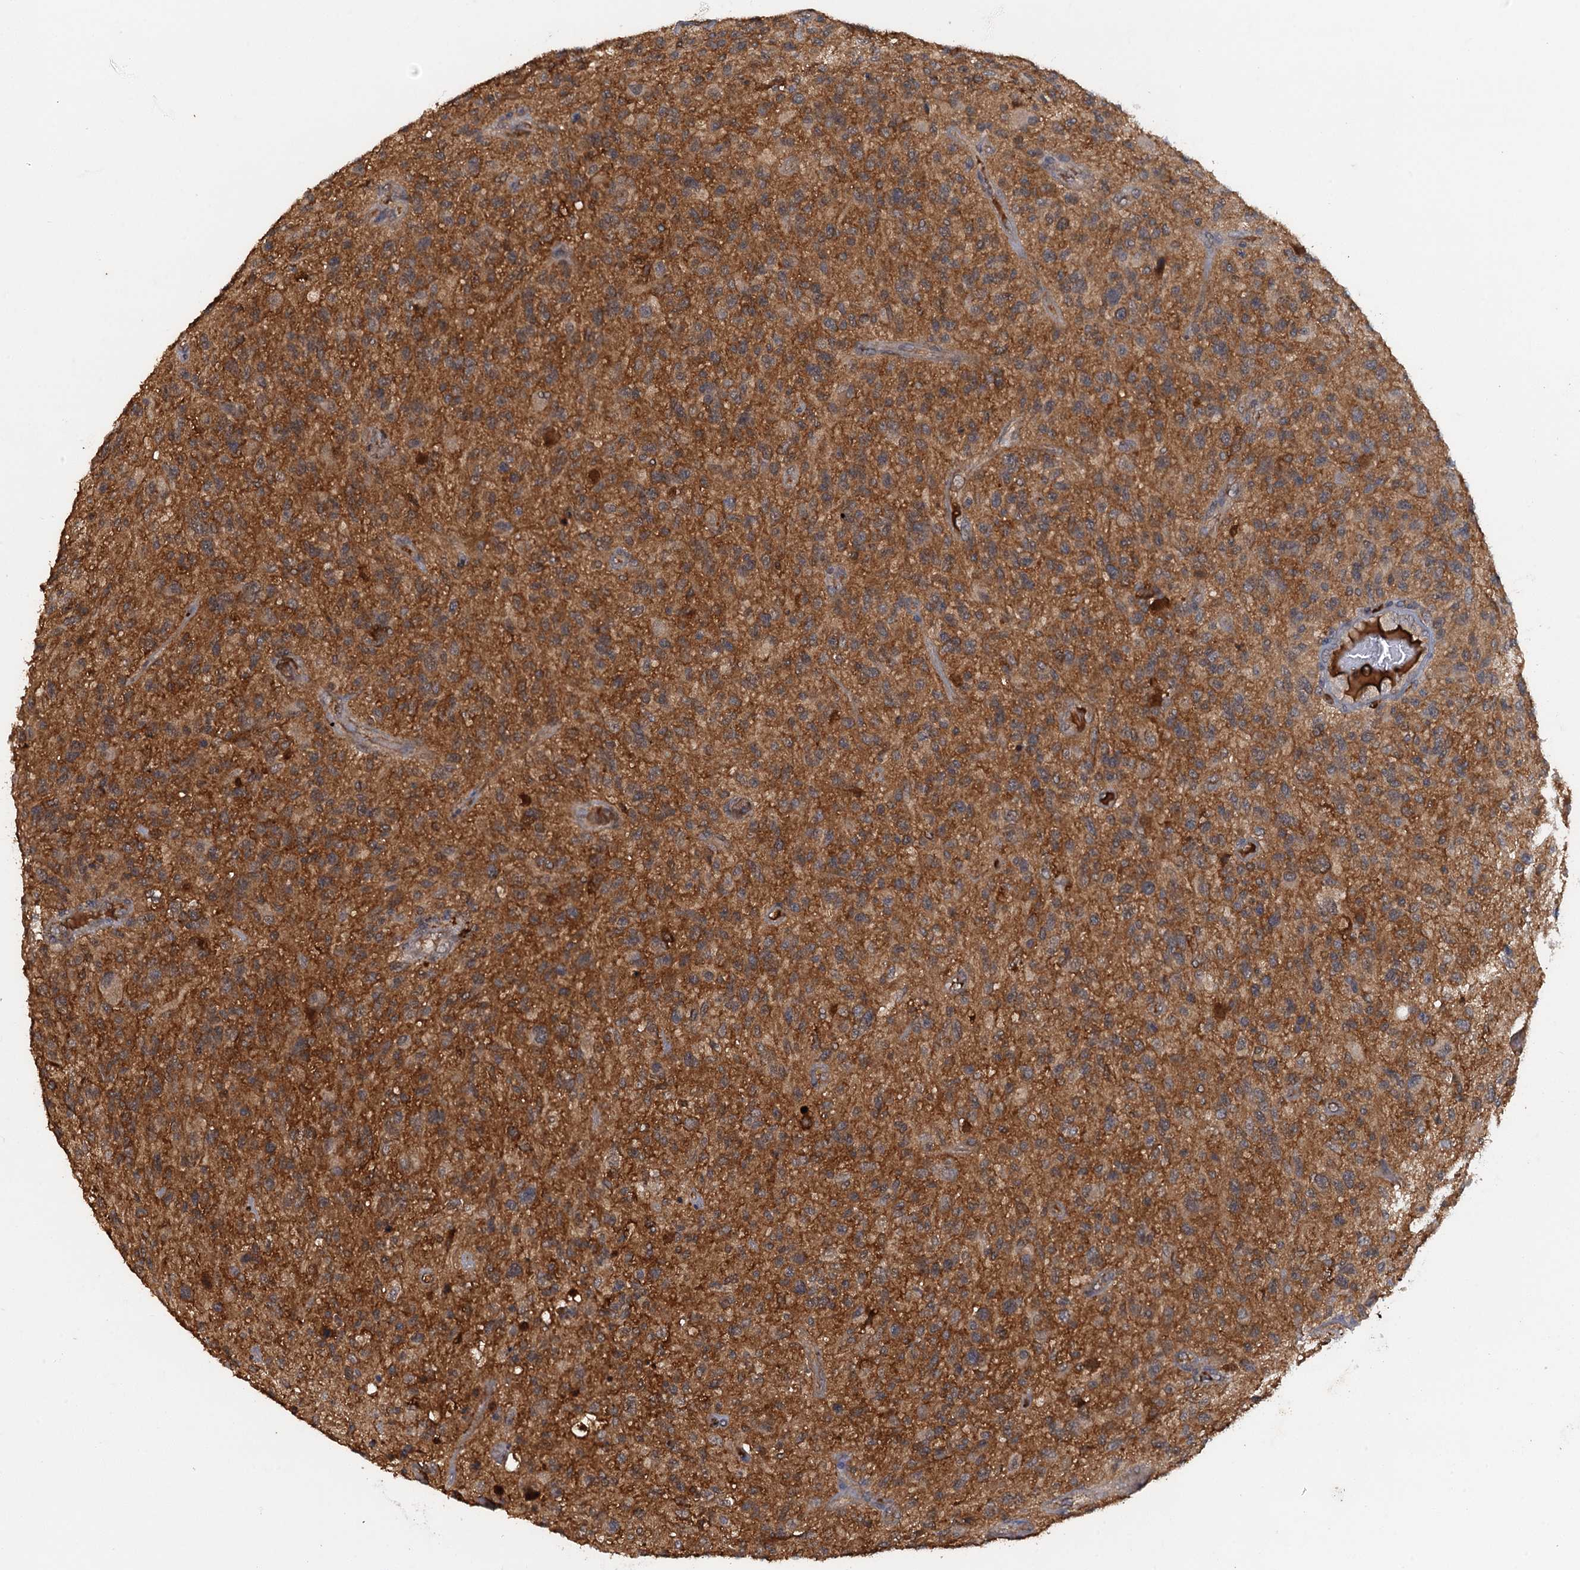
{"staining": {"intensity": "moderate", "quantity": ">75%", "location": "cytoplasmic/membranous"}, "tissue": "glioma", "cell_type": "Tumor cells", "image_type": "cancer", "snomed": [{"axis": "morphology", "description": "Glioma, malignant, High grade"}, {"axis": "topography", "description": "Brain"}], "caption": "Protein staining reveals moderate cytoplasmic/membranous expression in approximately >75% of tumor cells in glioma.", "gene": "HAPLN3", "patient": {"sex": "male", "age": 47}}